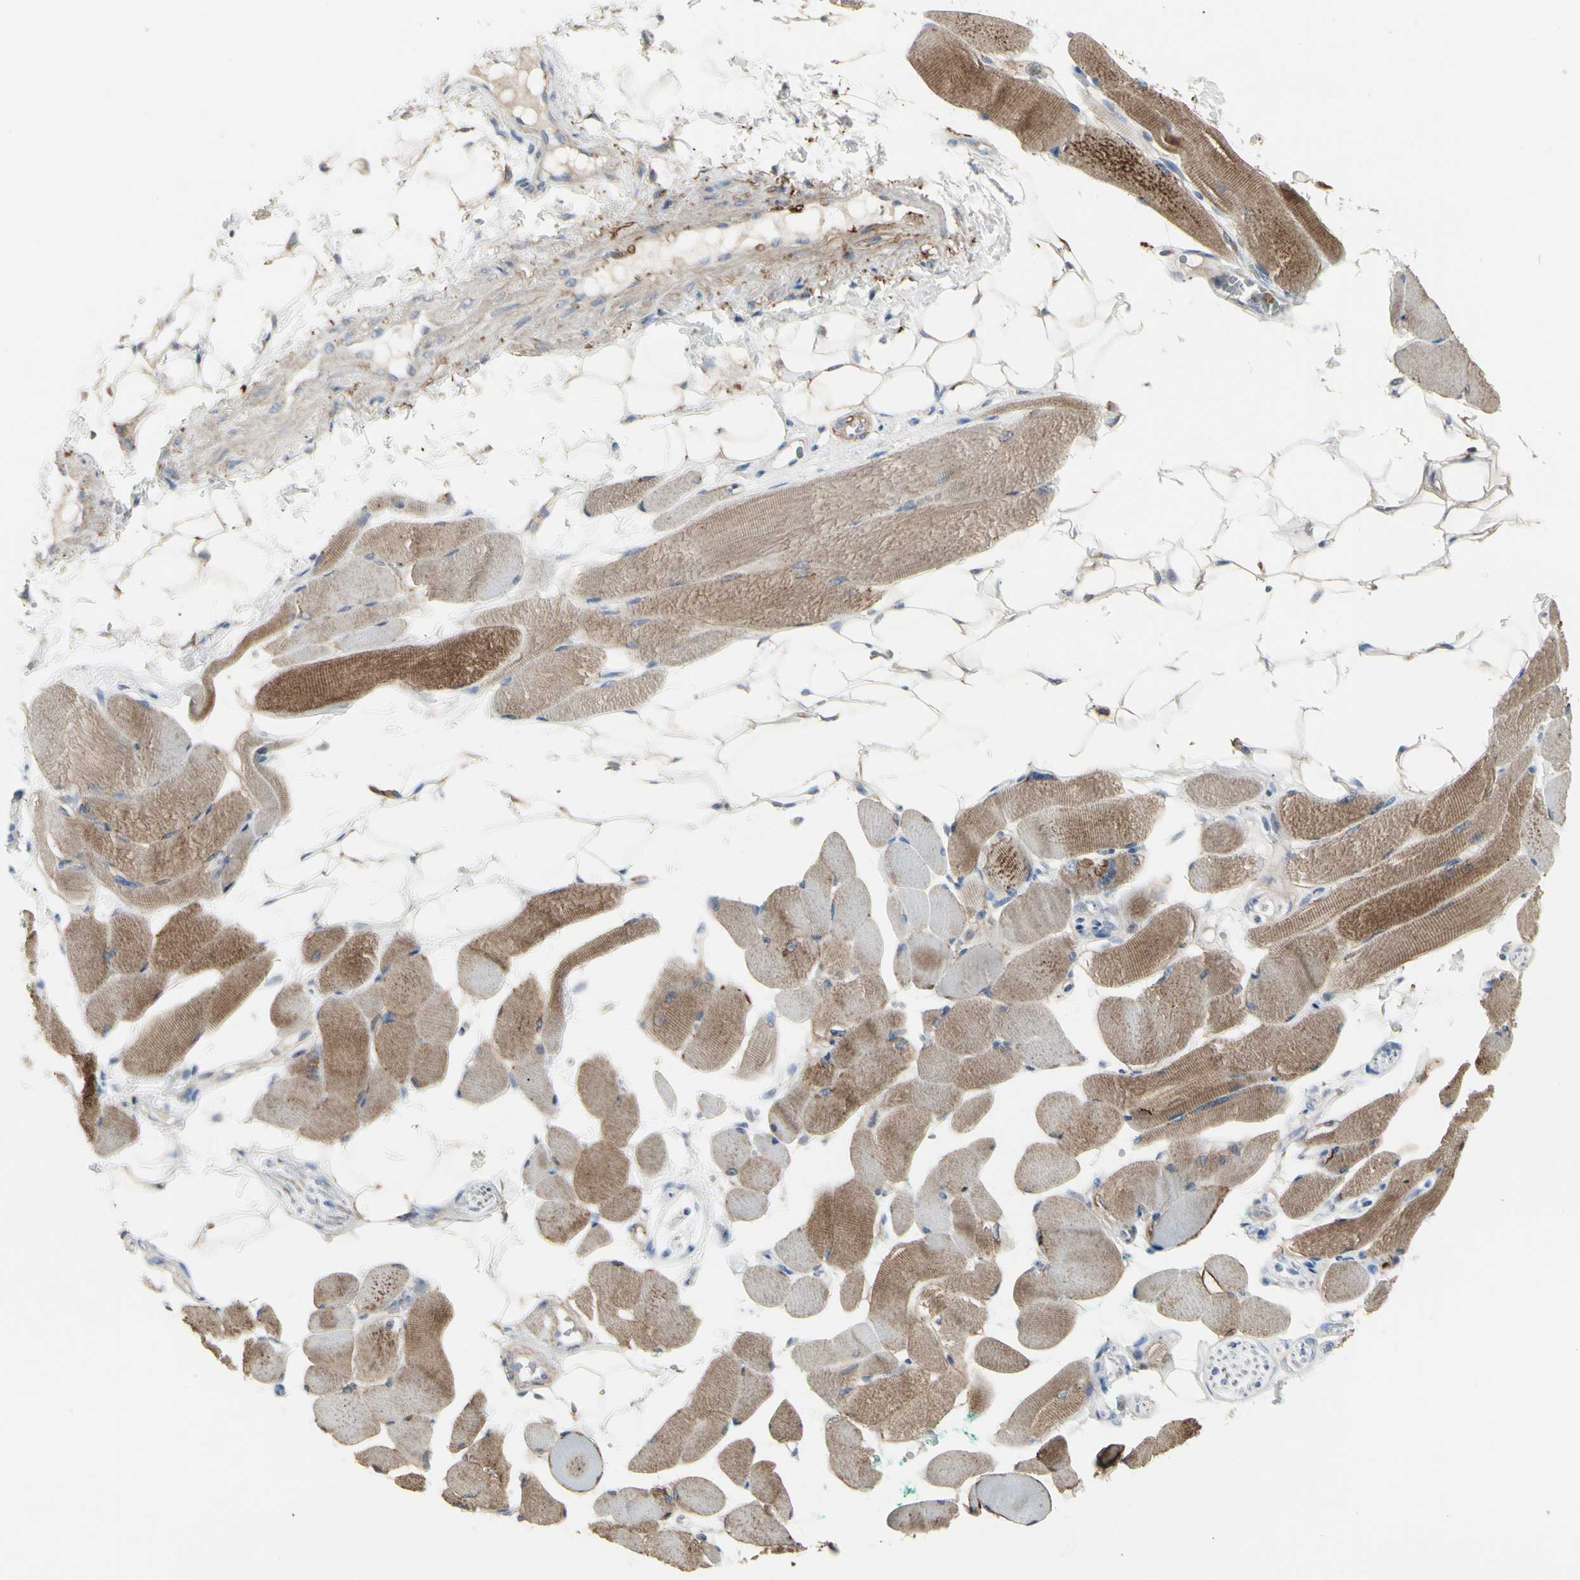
{"staining": {"intensity": "moderate", "quantity": "25%-75%", "location": "cytoplasmic/membranous"}, "tissue": "skeletal muscle", "cell_type": "Myocytes", "image_type": "normal", "snomed": [{"axis": "morphology", "description": "Normal tissue, NOS"}, {"axis": "topography", "description": "Skeletal muscle"}, {"axis": "topography", "description": "Peripheral nerve tissue"}], "caption": "Myocytes demonstrate medium levels of moderate cytoplasmic/membranous positivity in about 25%-75% of cells in normal skeletal muscle. (Brightfield microscopy of DAB IHC at high magnification).", "gene": "CLEC2B", "patient": {"sex": "female", "age": 84}}